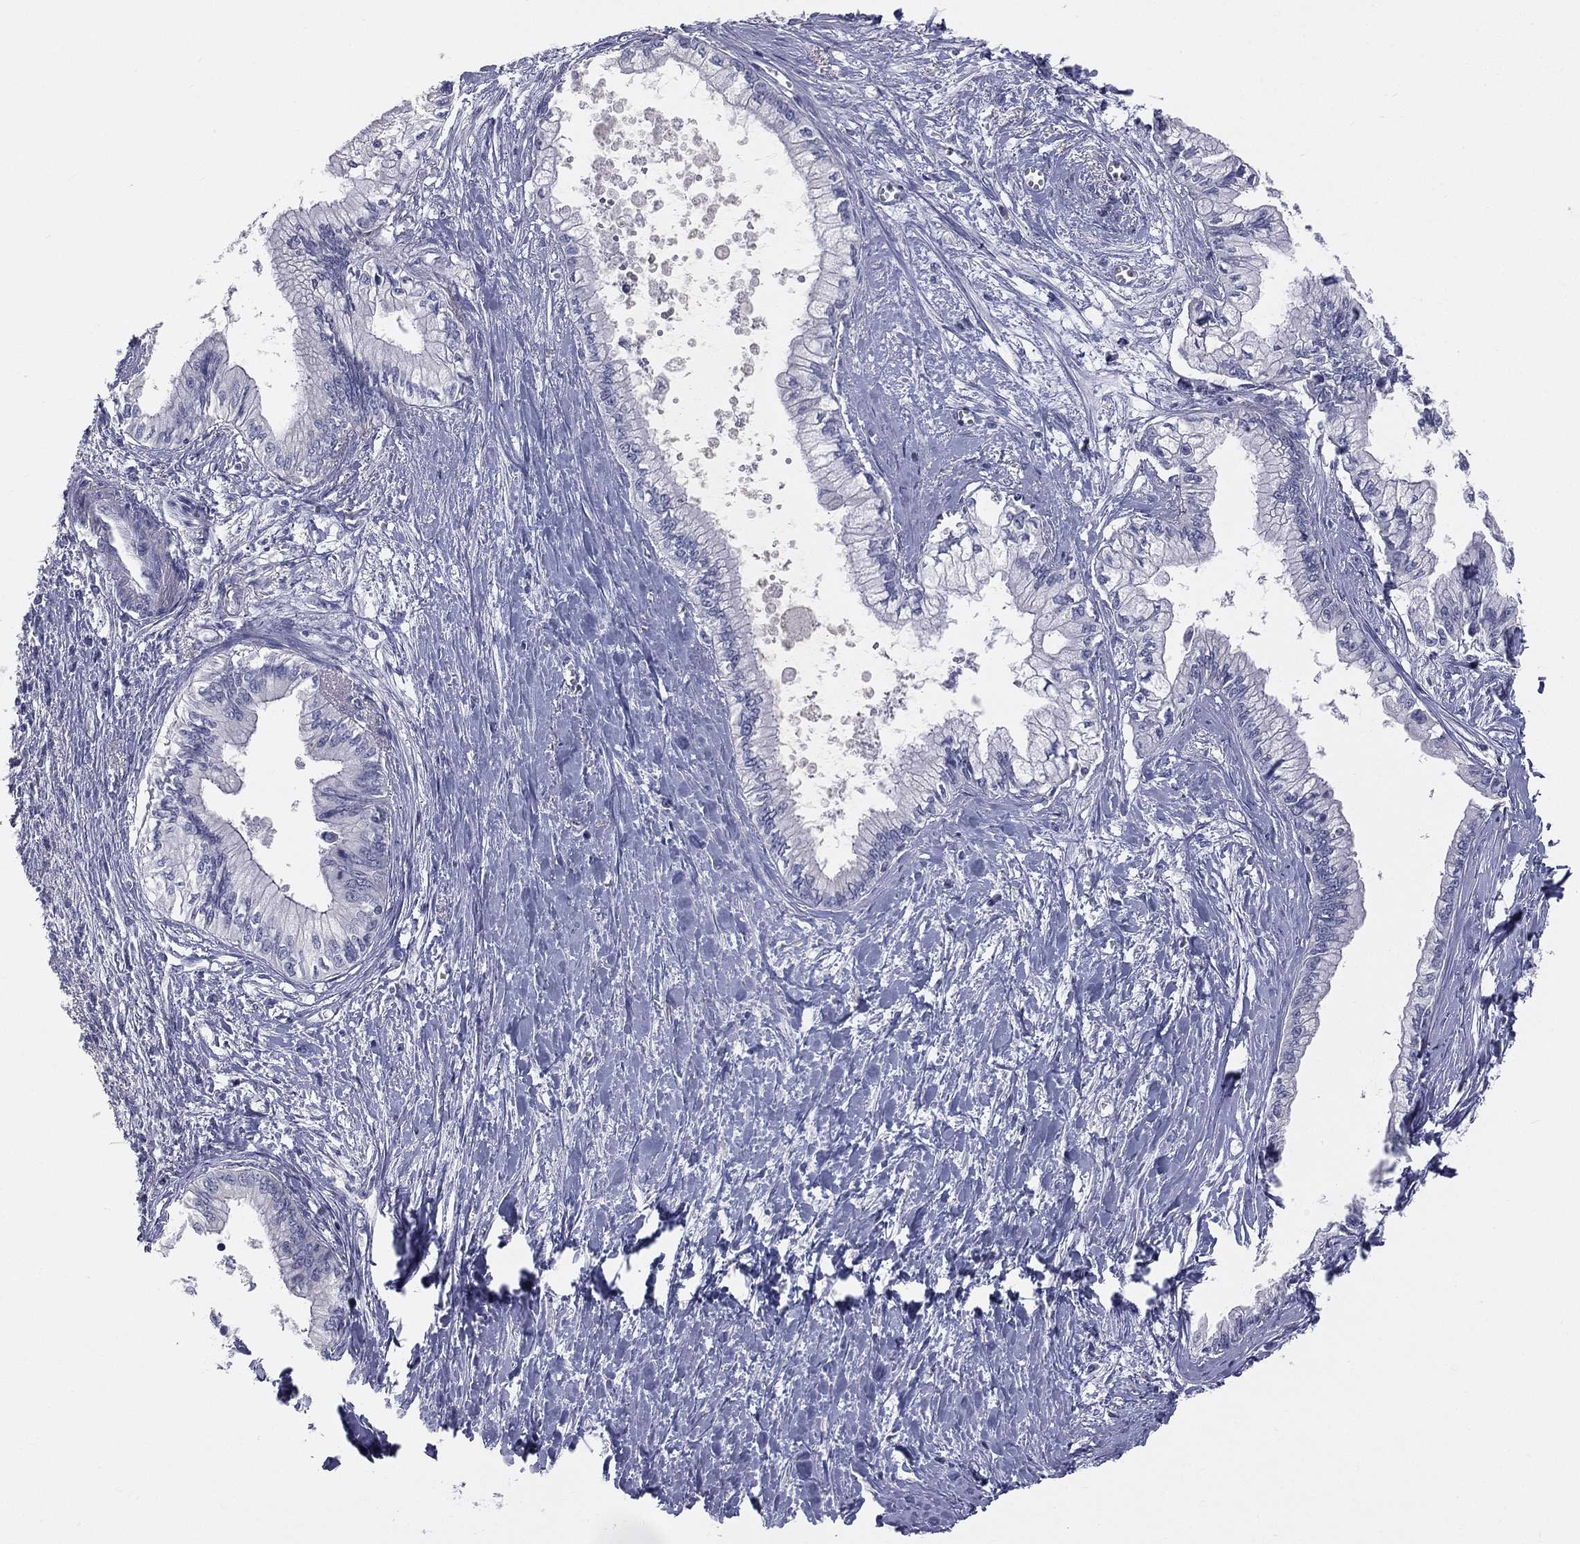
{"staining": {"intensity": "negative", "quantity": "none", "location": "none"}, "tissue": "pancreatic cancer", "cell_type": "Tumor cells", "image_type": "cancer", "snomed": [{"axis": "morphology", "description": "Adenocarcinoma, NOS"}, {"axis": "topography", "description": "Pancreas"}], "caption": "This photomicrograph is of pancreatic cancer stained with immunohistochemistry to label a protein in brown with the nuclei are counter-stained blue. There is no positivity in tumor cells.", "gene": "STK31", "patient": {"sex": "female", "age": 61}}